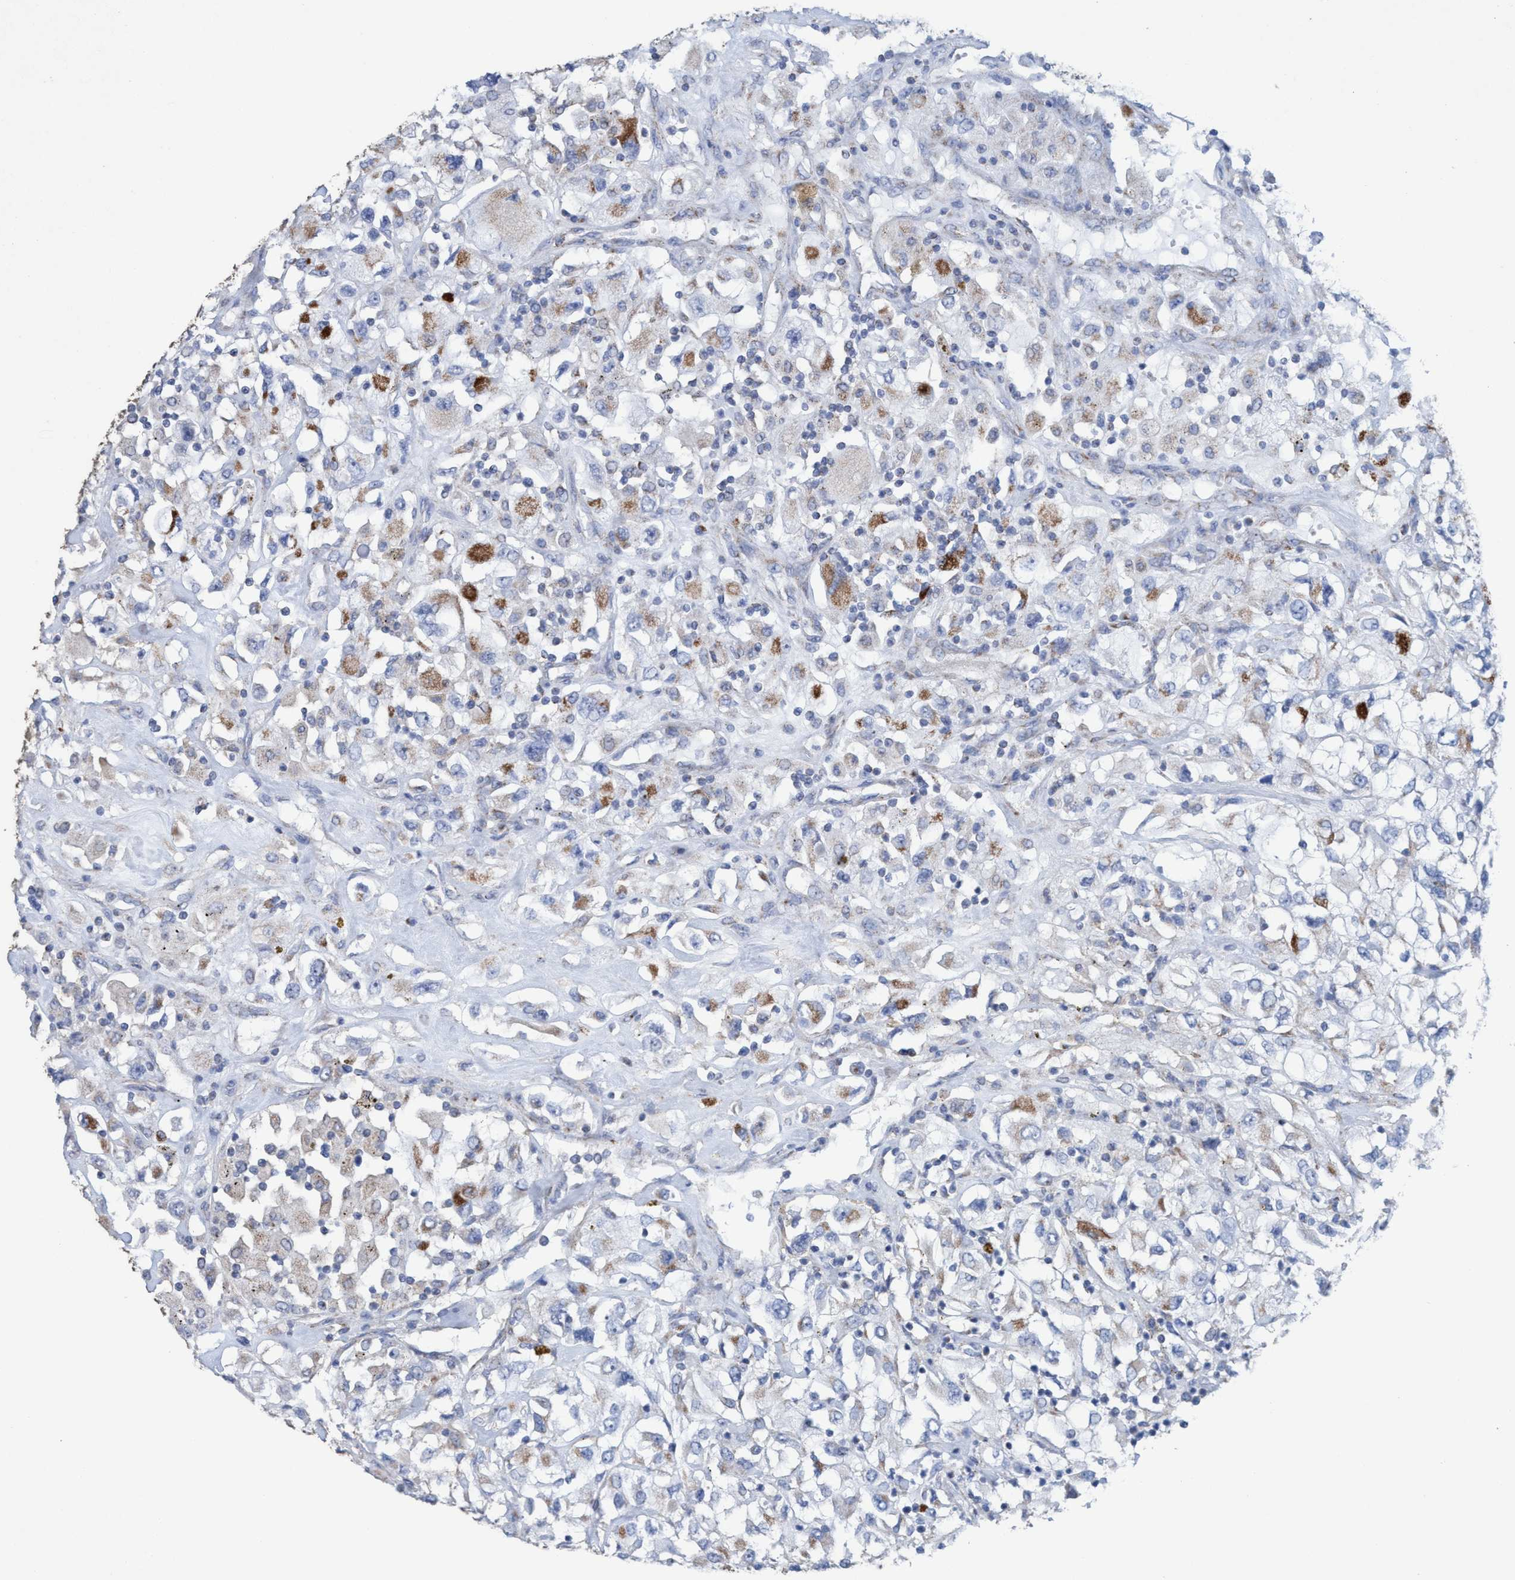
{"staining": {"intensity": "moderate", "quantity": "<25%", "location": "cytoplasmic/membranous"}, "tissue": "renal cancer", "cell_type": "Tumor cells", "image_type": "cancer", "snomed": [{"axis": "morphology", "description": "Adenocarcinoma, NOS"}, {"axis": "topography", "description": "Kidney"}], "caption": "An immunohistochemistry (IHC) histopathology image of tumor tissue is shown. Protein staining in brown labels moderate cytoplasmic/membranous positivity in renal cancer within tumor cells.", "gene": "RSAD1", "patient": {"sex": "female", "age": 52}}